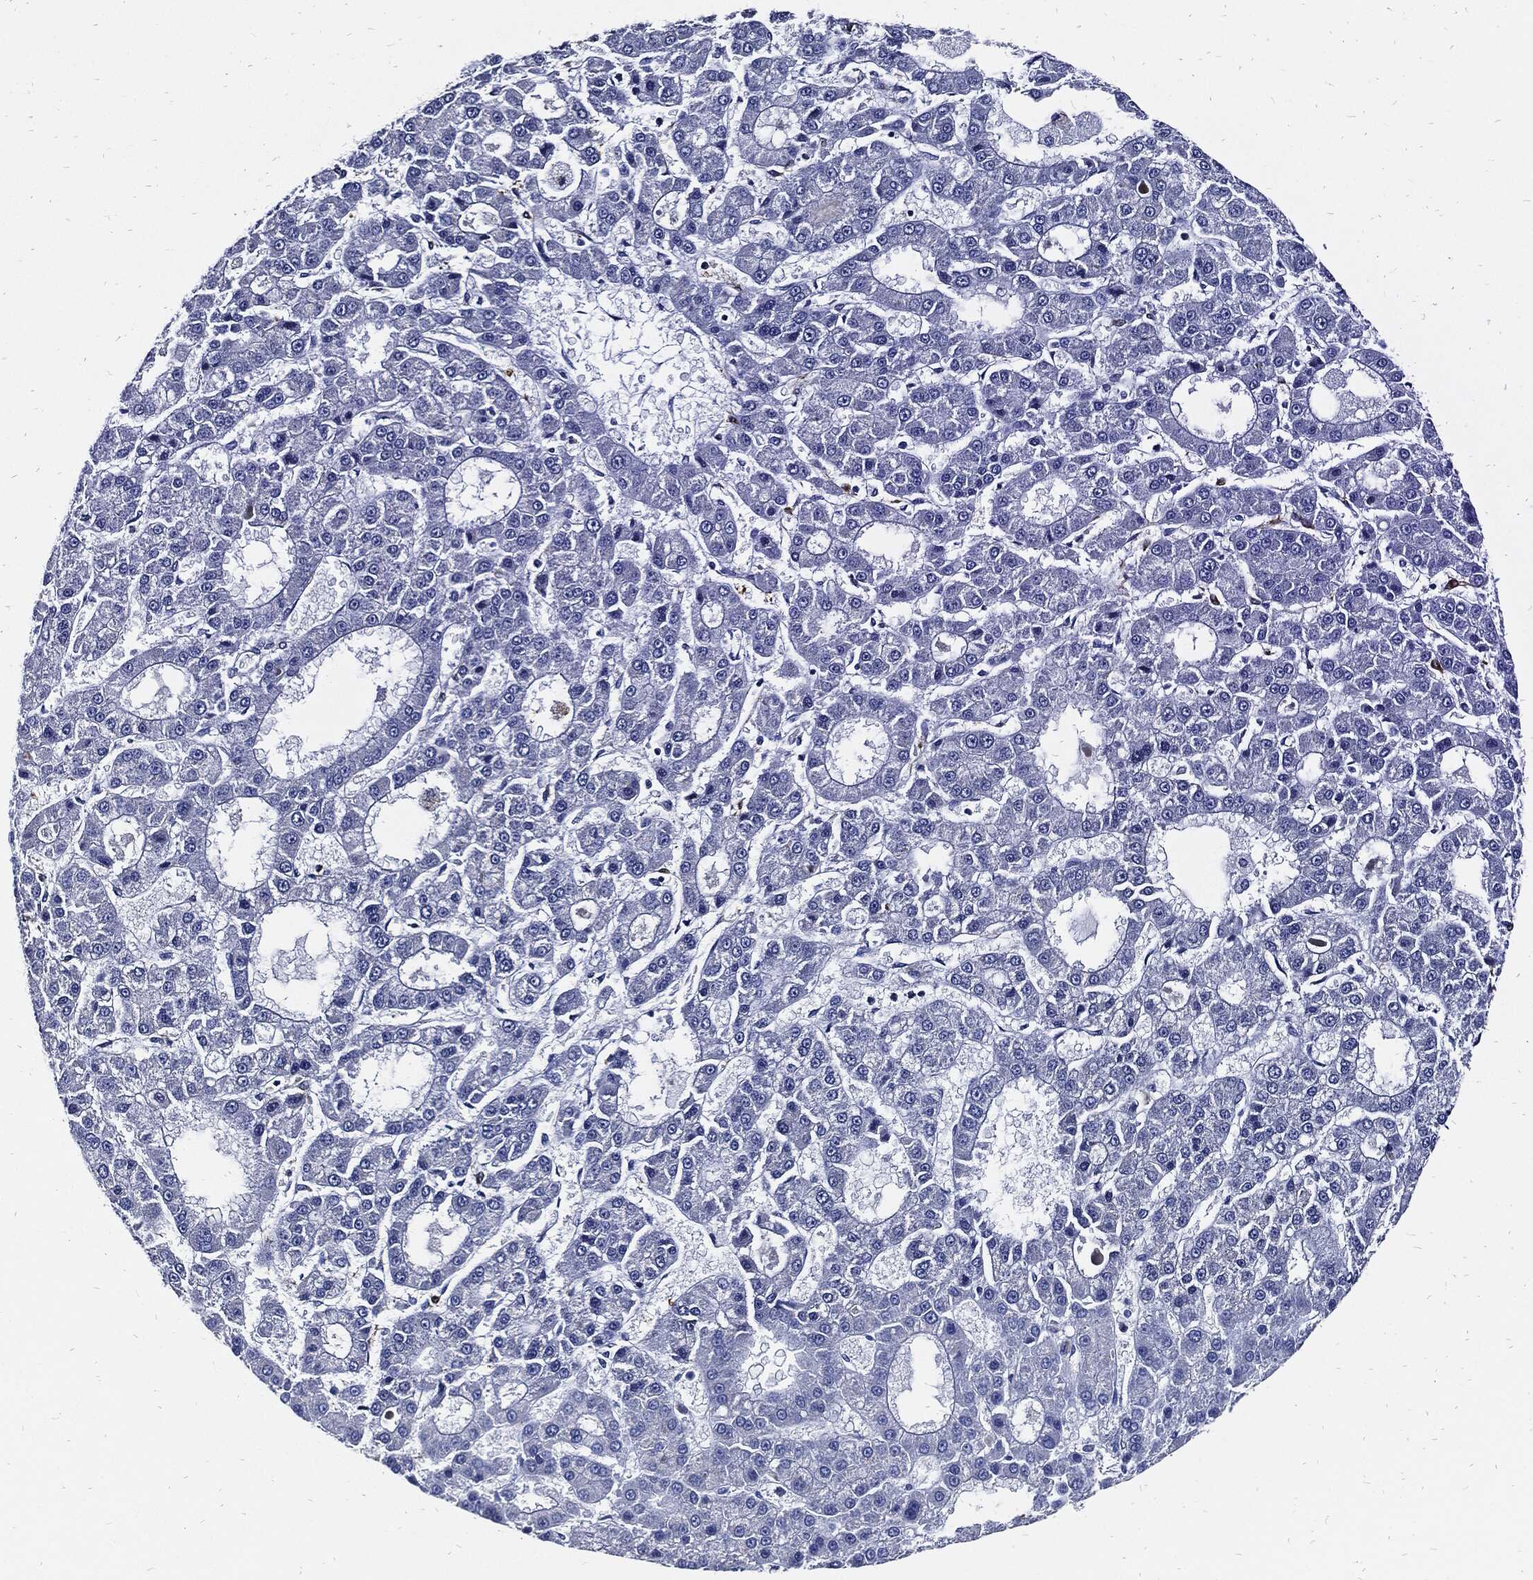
{"staining": {"intensity": "negative", "quantity": "none", "location": "none"}, "tissue": "liver cancer", "cell_type": "Tumor cells", "image_type": "cancer", "snomed": [{"axis": "morphology", "description": "Carcinoma, Hepatocellular, NOS"}, {"axis": "topography", "description": "Liver"}], "caption": "There is no significant staining in tumor cells of liver hepatocellular carcinoma.", "gene": "FABP4", "patient": {"sex": "male", "age": 70}}